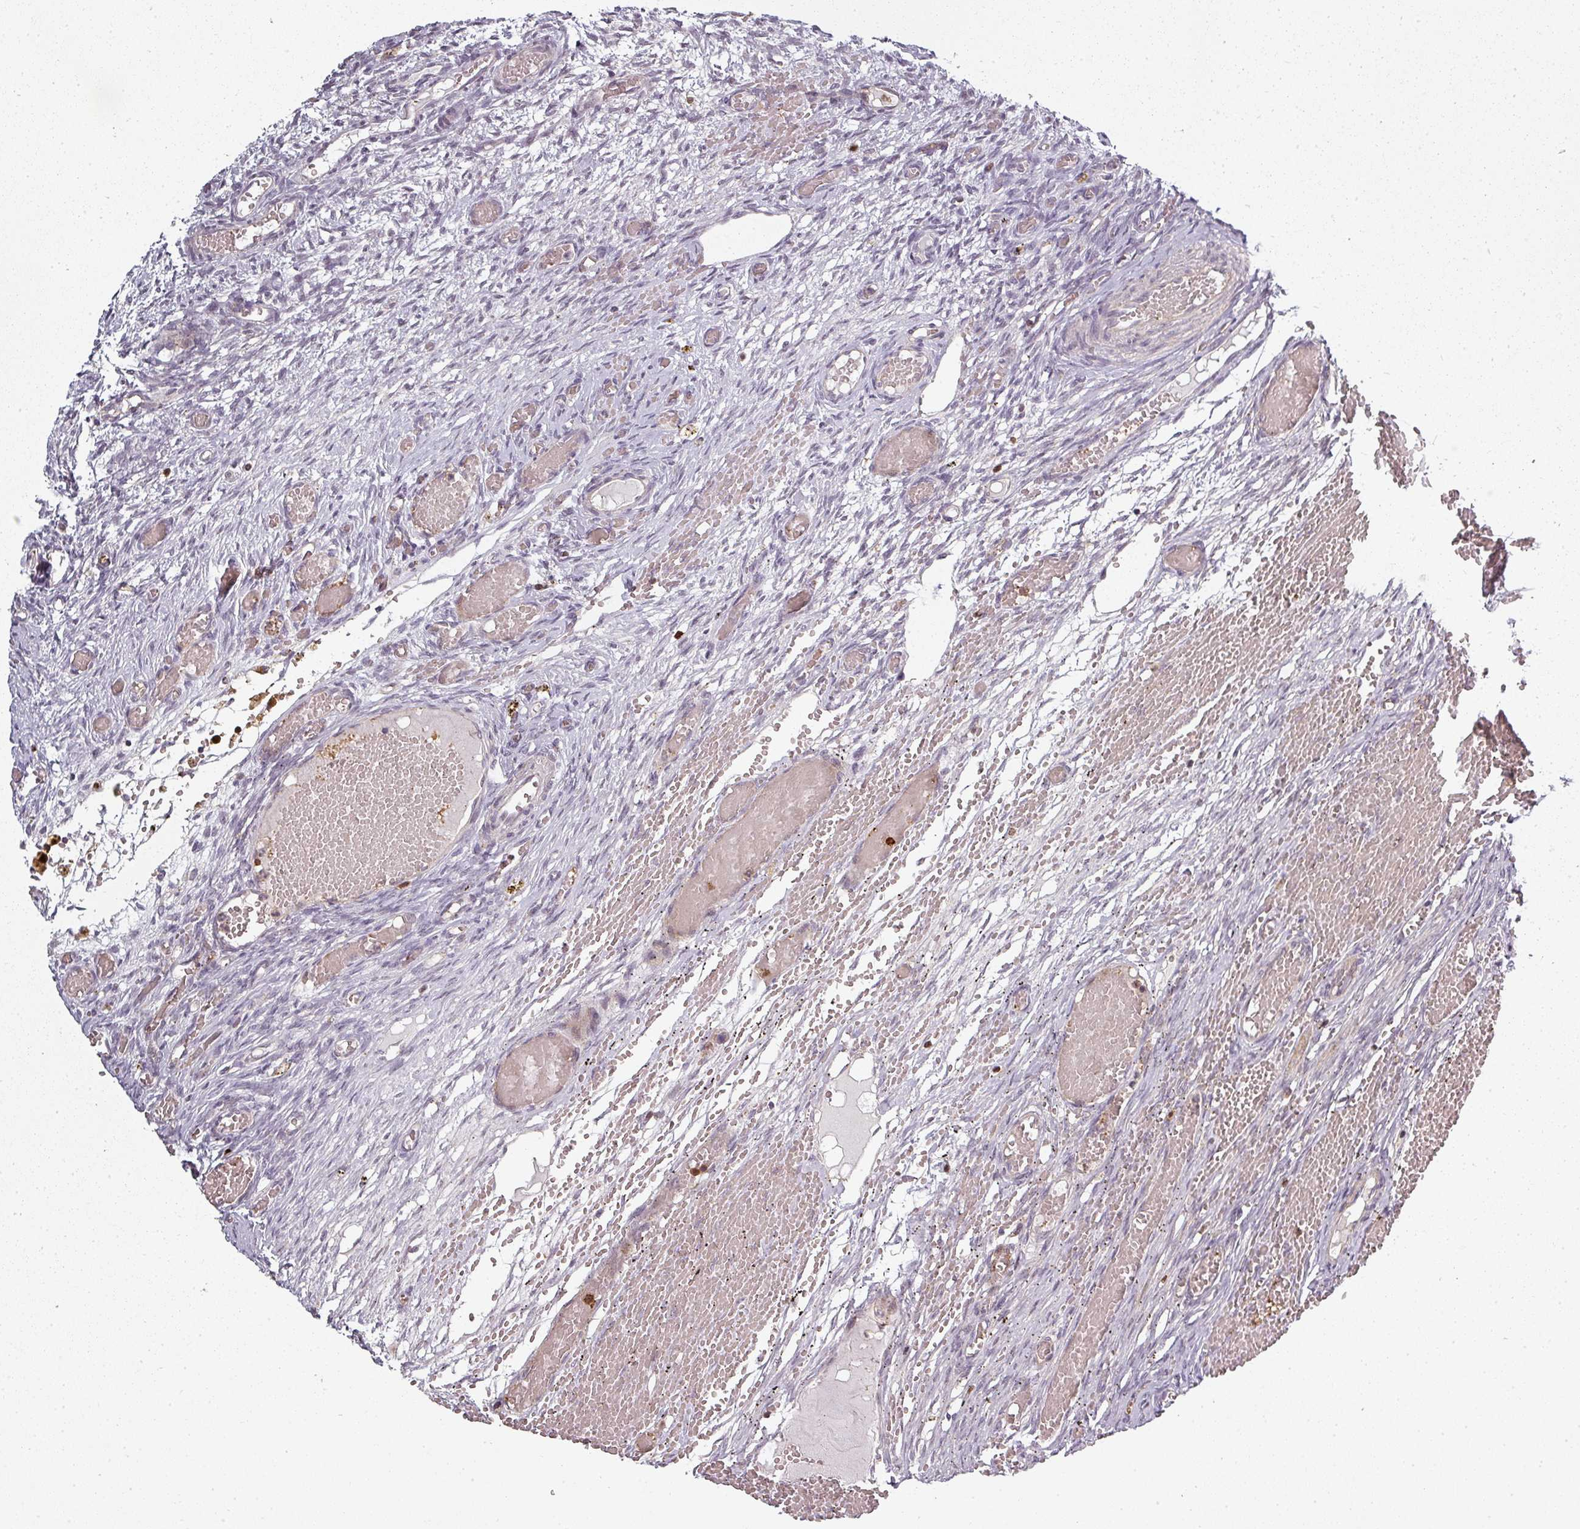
{"staining": {"intensity": "moderate", "quantity": ">75%", "location": "cytoplasmic/membranous,nuclear"}, "tissue": "ovary", "cell_type": "Follicle cells", "image_type": "normal", "snomed": [{"axis": "morphology", "description": "Adenocarcinoma, NOS"}, {"axis": "topography", "description": "Endometrium"}], "caption": "Ovary was stained to show a protein in brown. There is medium levels of moderate cytoplasmic/membranous,nuclear staining in approximately >75% of follicle cells. (DAB (3,3'-diaminobenzidine) = brown stain, brightfield microscopy at high magnification).", "gene": "CLIC1", "patient": {"sex": "female", "age": 32}}